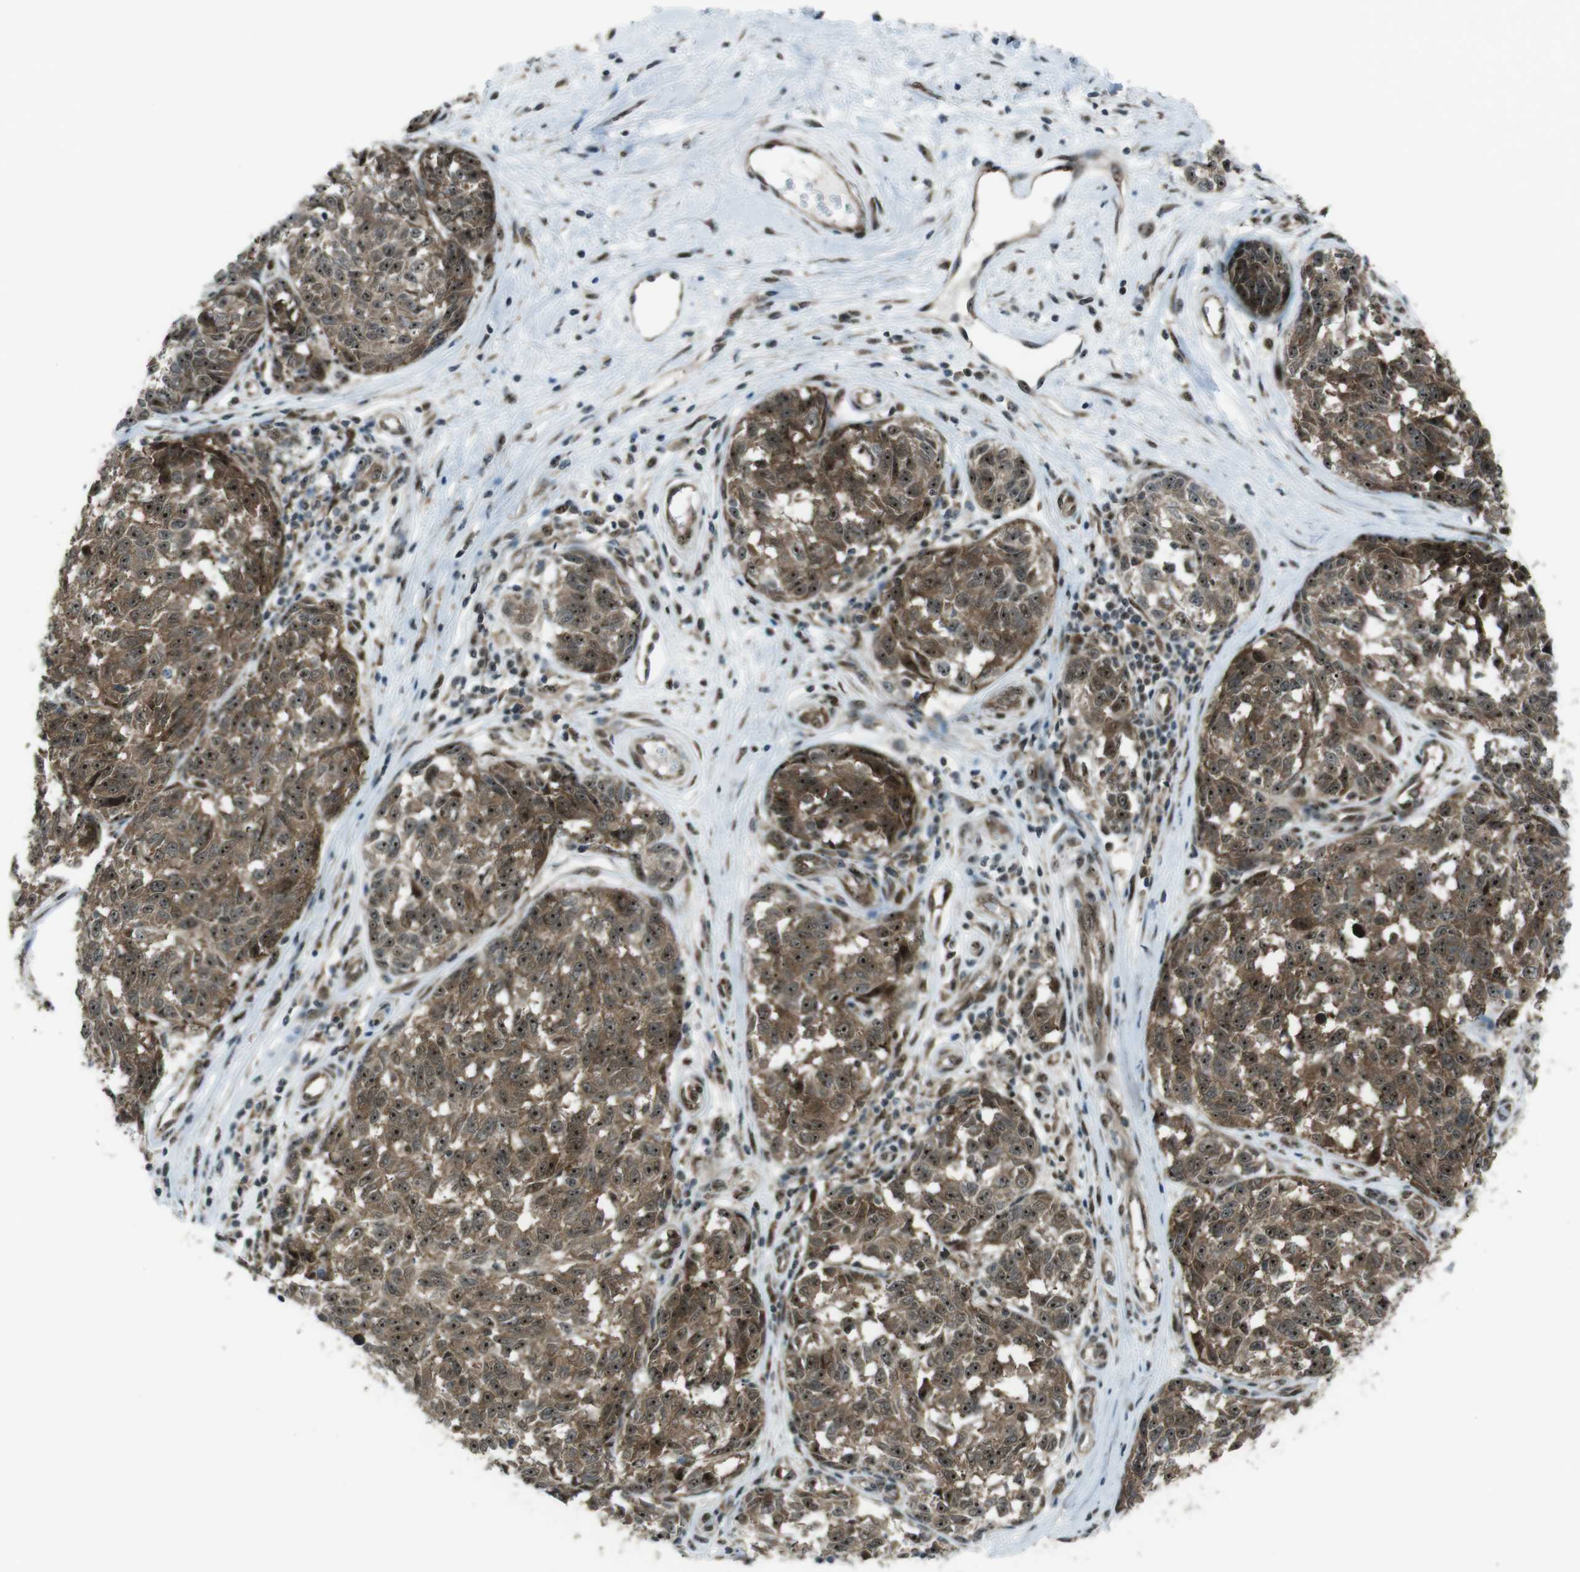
{"staining": {"intensity": "moderate", "quantity": ">75%", "location": "cytoplasmic/membranous,nuclear"}, "tissue": "melanoma", "cell_type": "Tumor cells", "image_type": "cancer", "snomed": [{"axis": "morphology", "description": "Malignant melanoma, NOS"}, {"axis": "topography", "description": "Skin"}], "caption": "Immunohistochemical staining of human malignant melanoma reveals medium levels of moderate cytoplasmic/membranous and nuclear staining in approximately >75% of tumor cells.", "gene": "CSNK1D", "patient": {"sex": "female", "age": 64}}